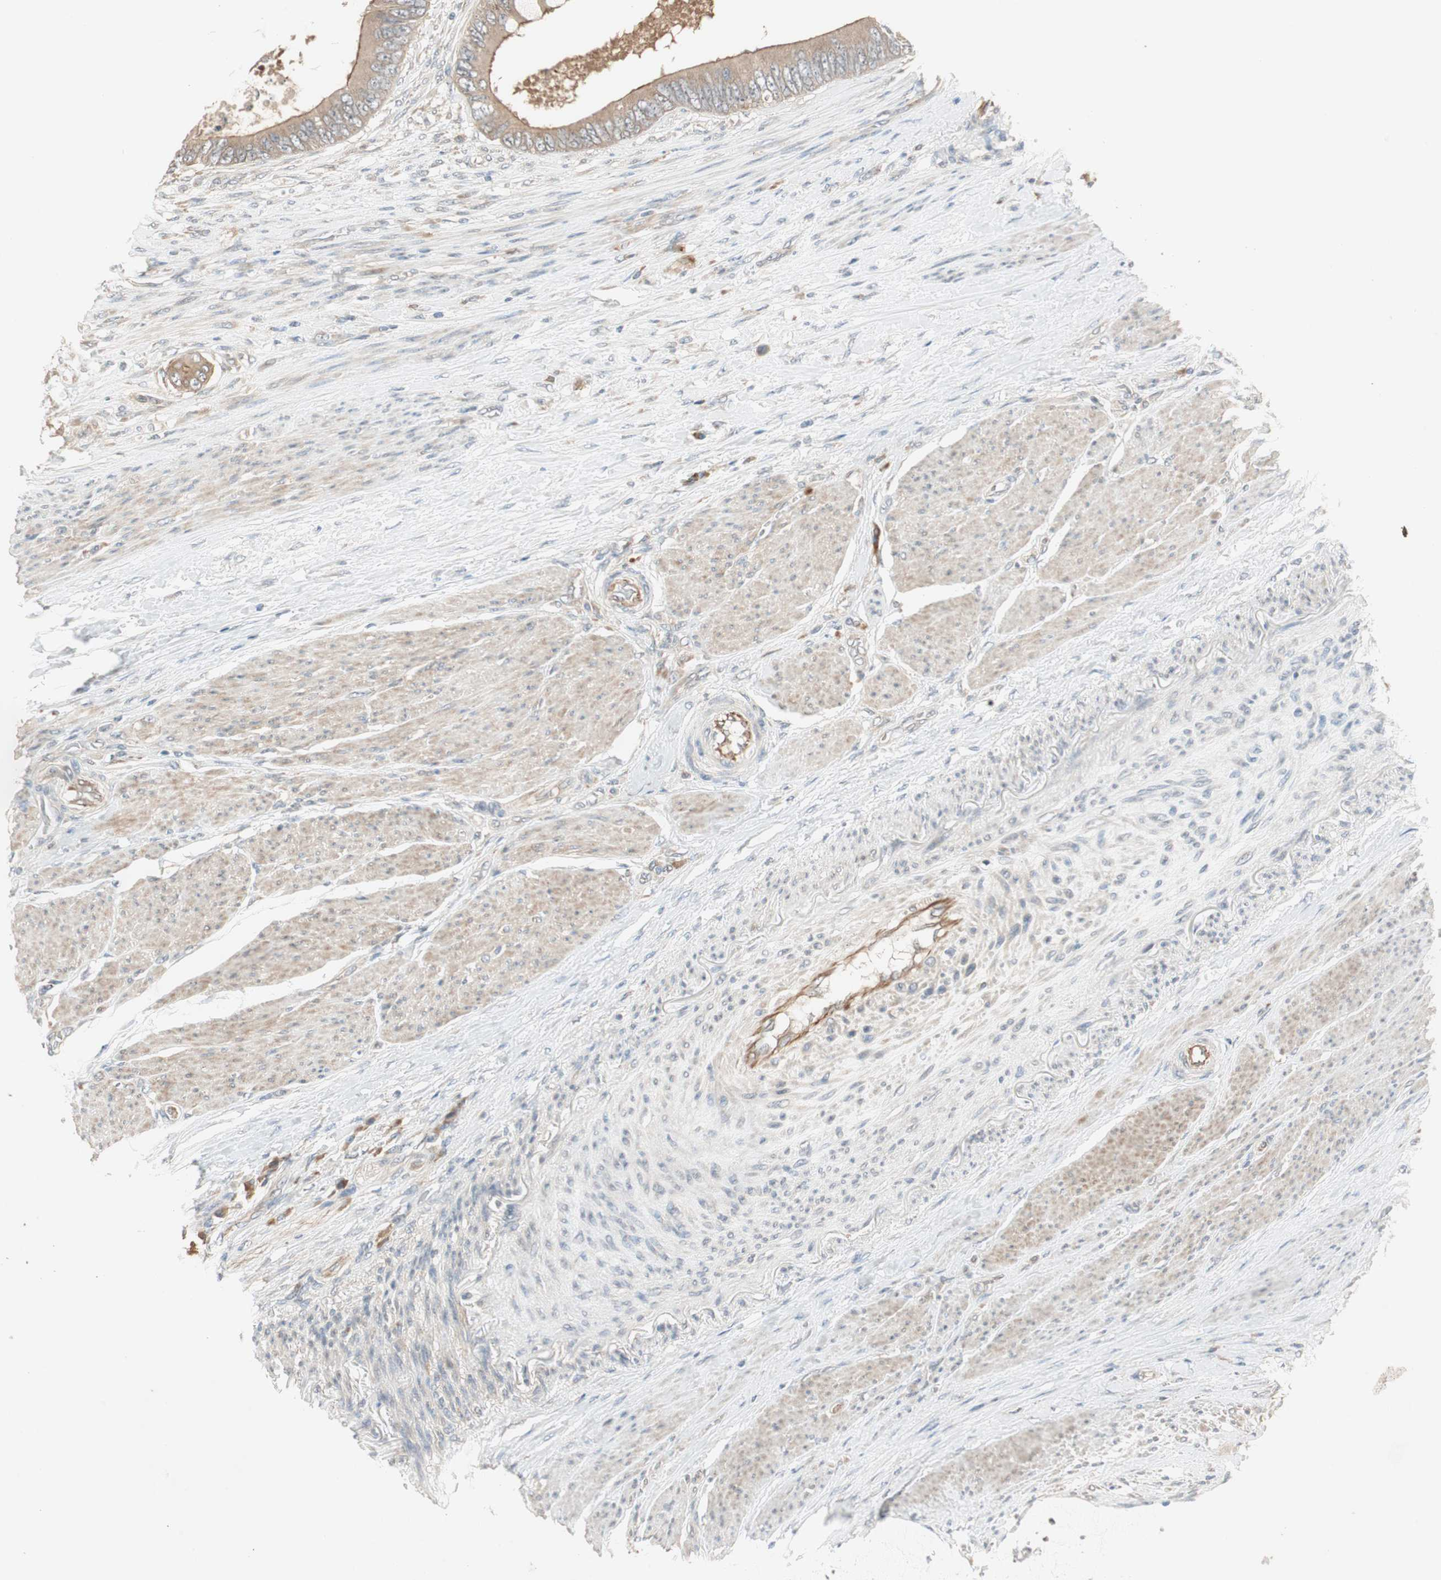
{"staining": {"intensity": "moderate", "quantity": ">75%", "location": "cytoplasmic/membranous"}, "tissue": "colorectal cancer", "cell_type": "Tumor cells", "image_type": "cancer", "snomed": [{"axis": "morphology", "description": "Adenocarcinoma, NOS"}, {"axis": "topography", "description": "Rectum"}], "caption": "Moderate cytoplasmic/membranous positivity is present in about >75% of tumor cells in colorectal cancer (adenocarcinoma).", "gene": "NCLN", "patient": {"sex": "female", "age": 77}}